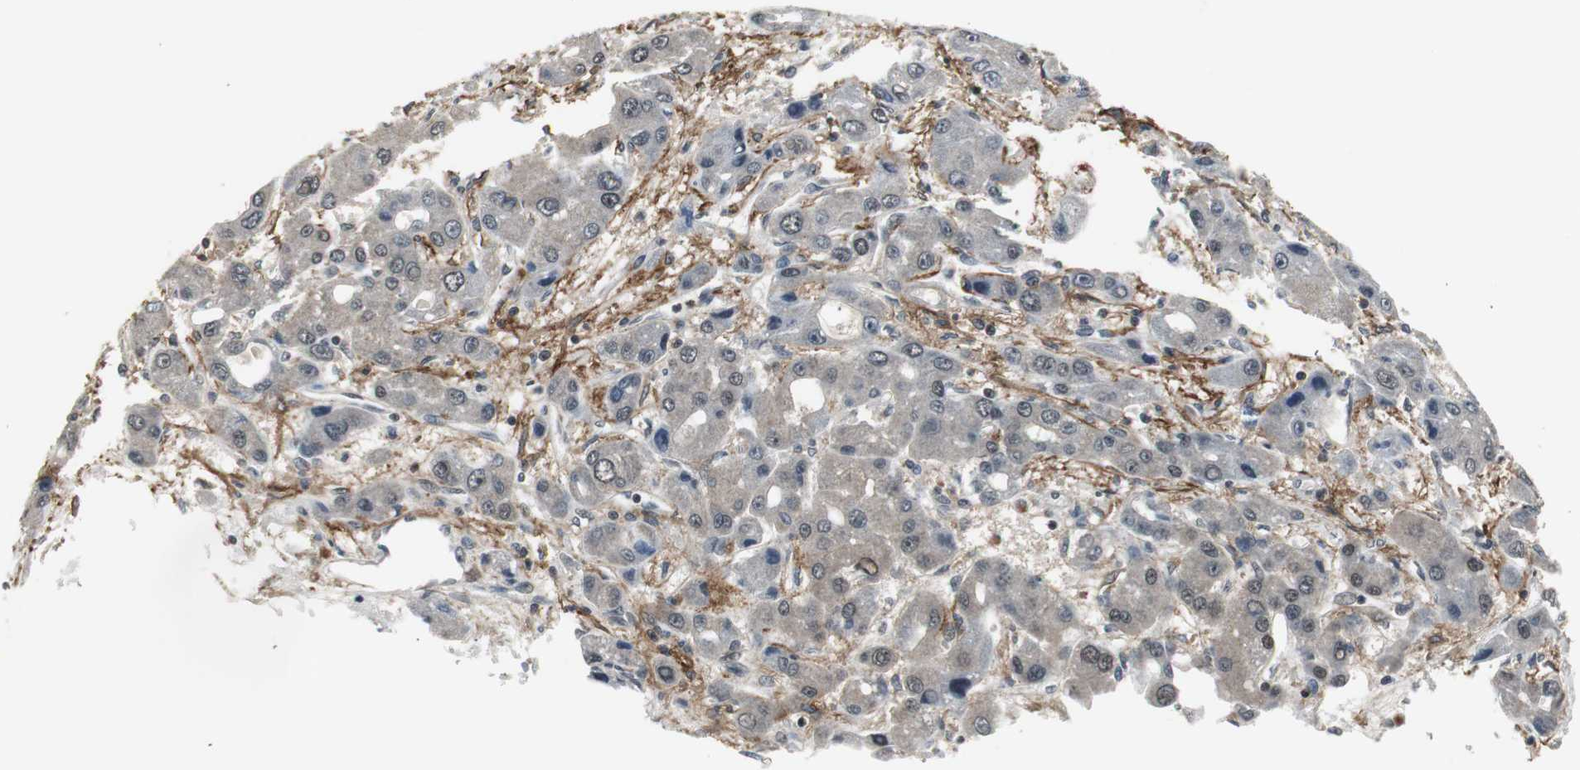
{"staining": {"intensity": "negative", "quantity": "none", "location": "none"}, "tissue": "liver cancer", "cell_type": "Tumor cells", "image_type": "cancer", "snomed": [{"axis": "morphology", "description": "Carcinoma, Hepatocellular, NOS"}, {"axis": "topography", "description": "Liver"}], "caption": "Liver cancer stained for a protein using IHC shows no staining tumor cells.", "gene": "MPG", "patient": {"sex": "male", "age": 55}}